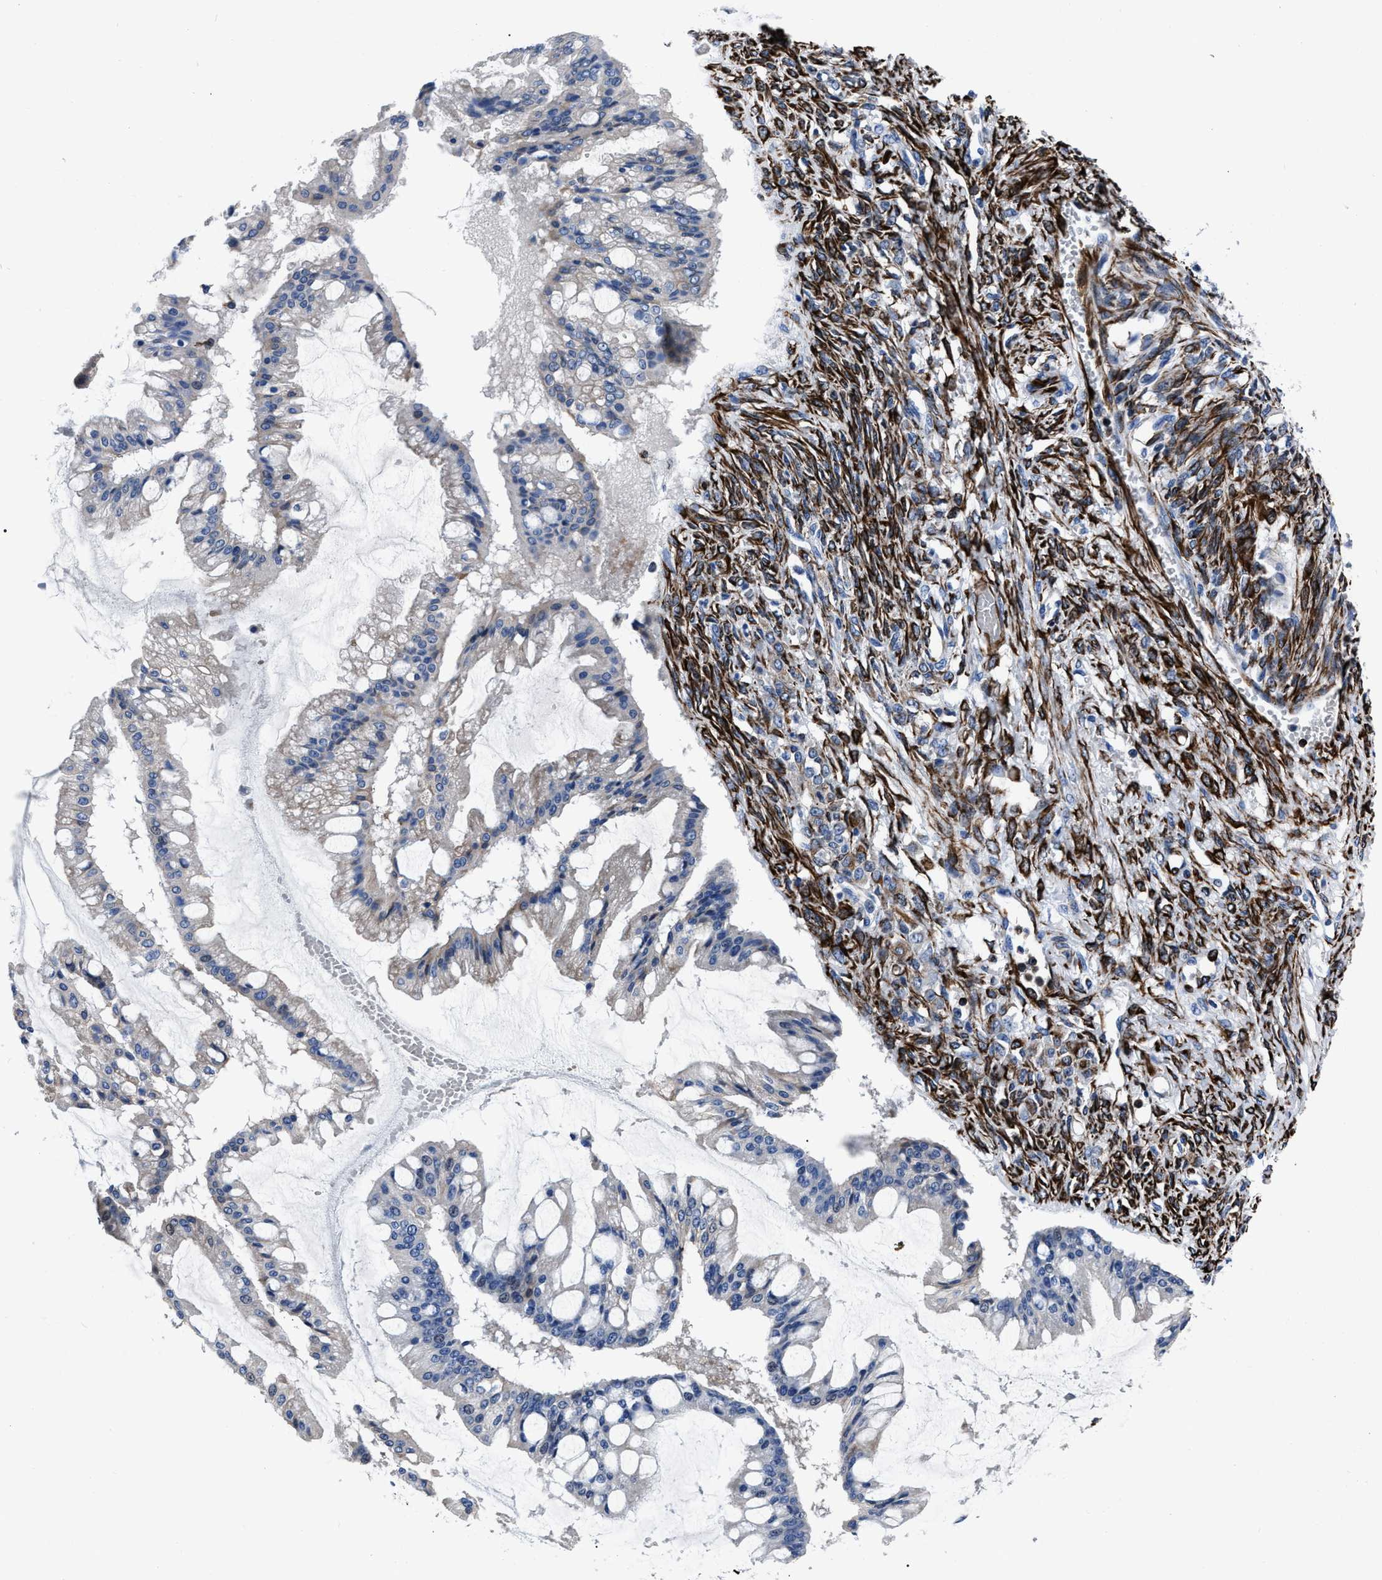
{"staining": {"intensity": "negative", "quantity": "none", "location": "none"}, "tissue": "ovarian cancer", "cell_type": "Tumor cells", "image_type": "cancer", "snomed": [{"axis": "morphology", "description": "Cystadenocarcinoma, mucinous, NOS"}, {"axis": "topography", "description": "Ovary"}], "caption": "High magnification brightfield microscopy of ovarian mucinous cystadenocarcinoma stained with DAB (3,3'-diaminobenzidine) (brown) and counterstained with hematoxylin (blue): tumor cells show no significant positivity. The staining is performed using DAB (3,3'-diaminobenzidine) brown chromogen with nuclei counter-stained in using hematoxylin.", "gene": "OR10G3", "patient": {"sex": "female", "age": 73}}